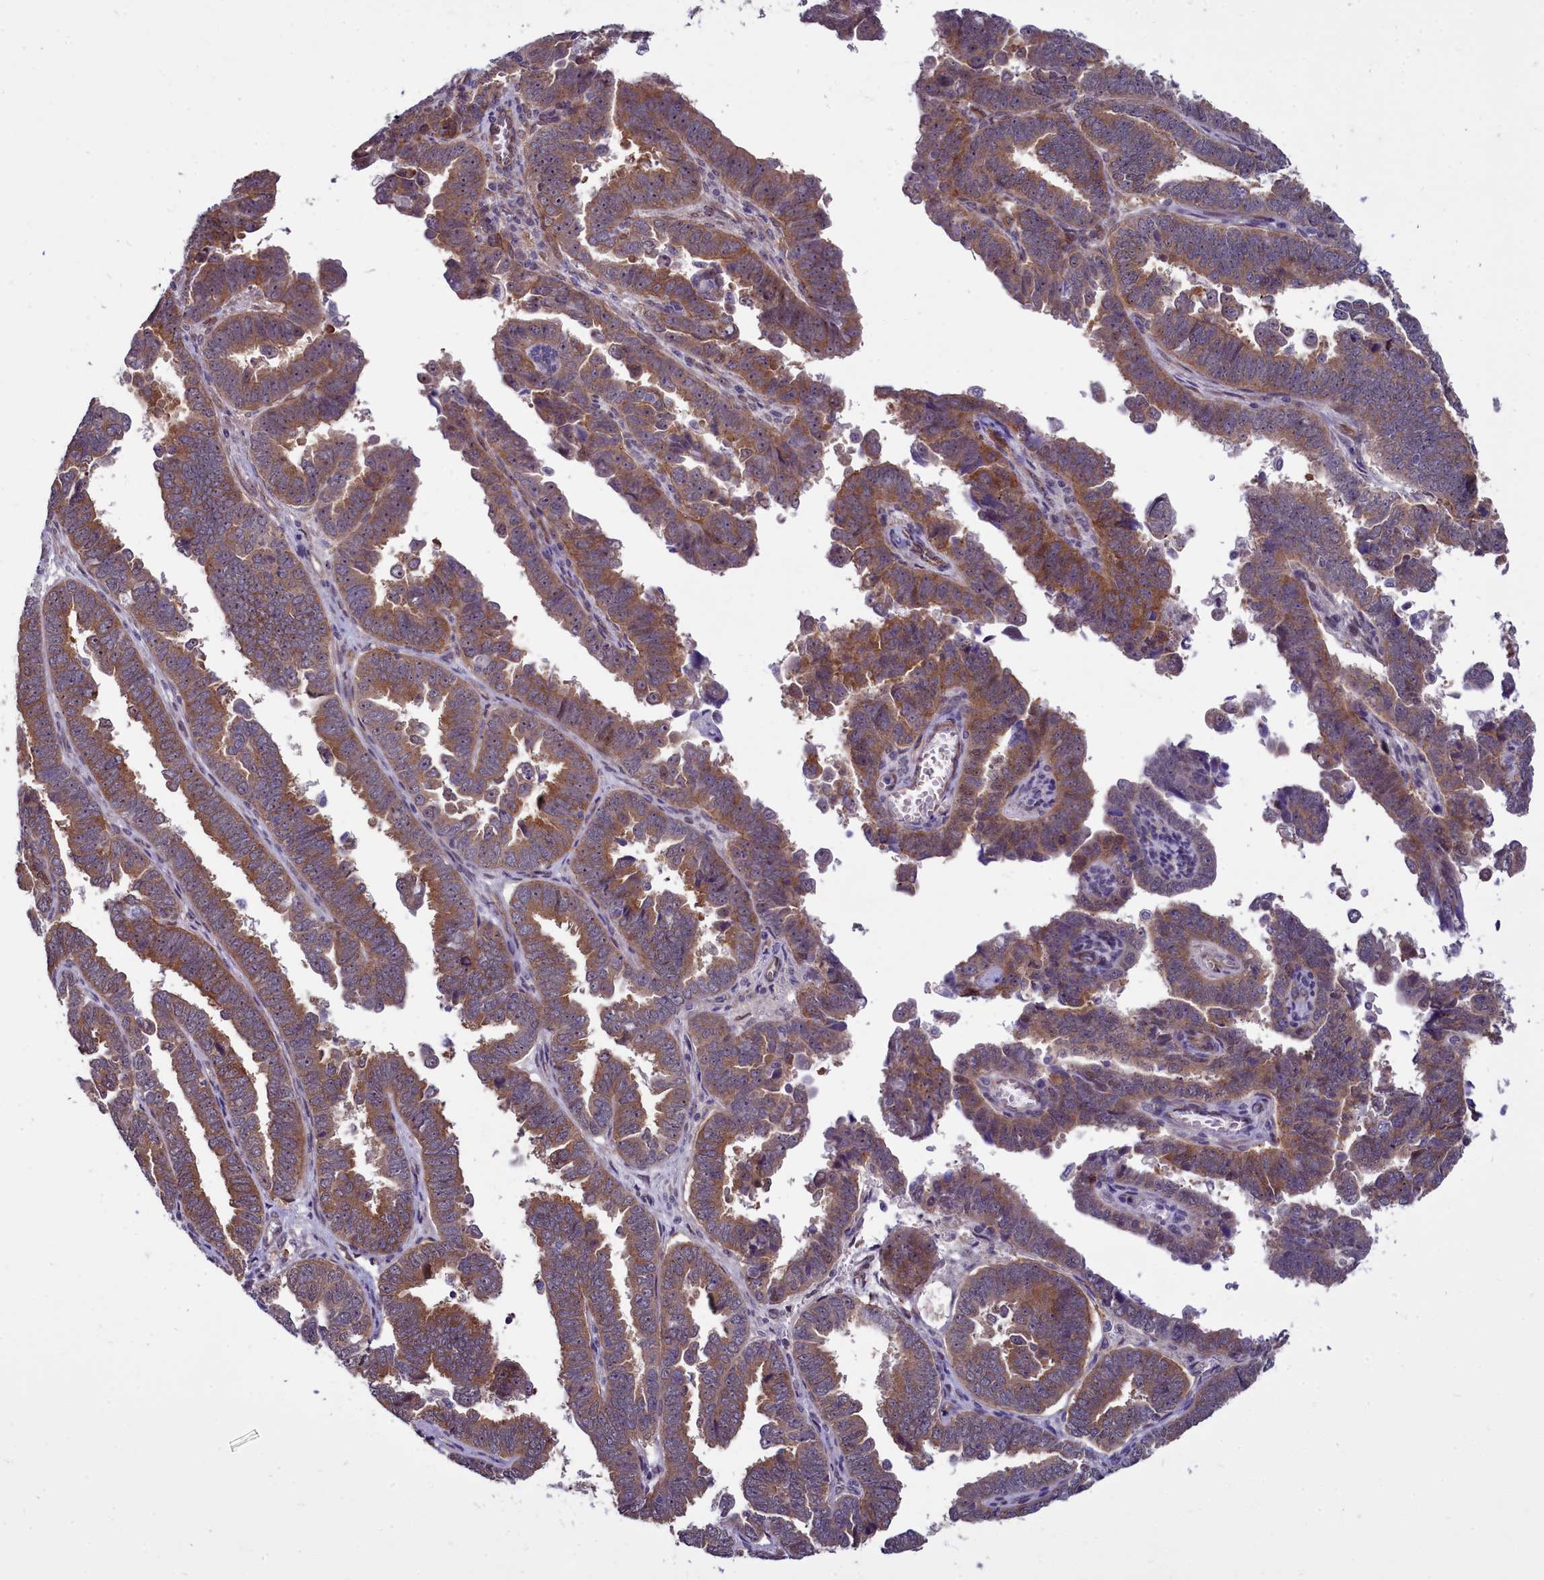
{"staining": {"intensity": "moderate", "quantity": ">75%", "location": "cytoplasmic/membranous"}, "tissue": "endometrial cancer", "cell_type": "Tumor cells", "image_type": "cancer", "snomed": [{"axis": "morphology", "description": "Adenocarcinoma, NOS"}, {"axis": "topography", "description": "Endometrium"}], "caption": "A photomicrograph of adenocarcinoma (endometrial) stained for a protein reveals moderate cytoplasmic/membranous brown staining in tumor cells. The protein is shown in brown color, while the nuclei are stained blue.", "gene": "BCAR1", "patient": {"sex": "female", "age": 75}}